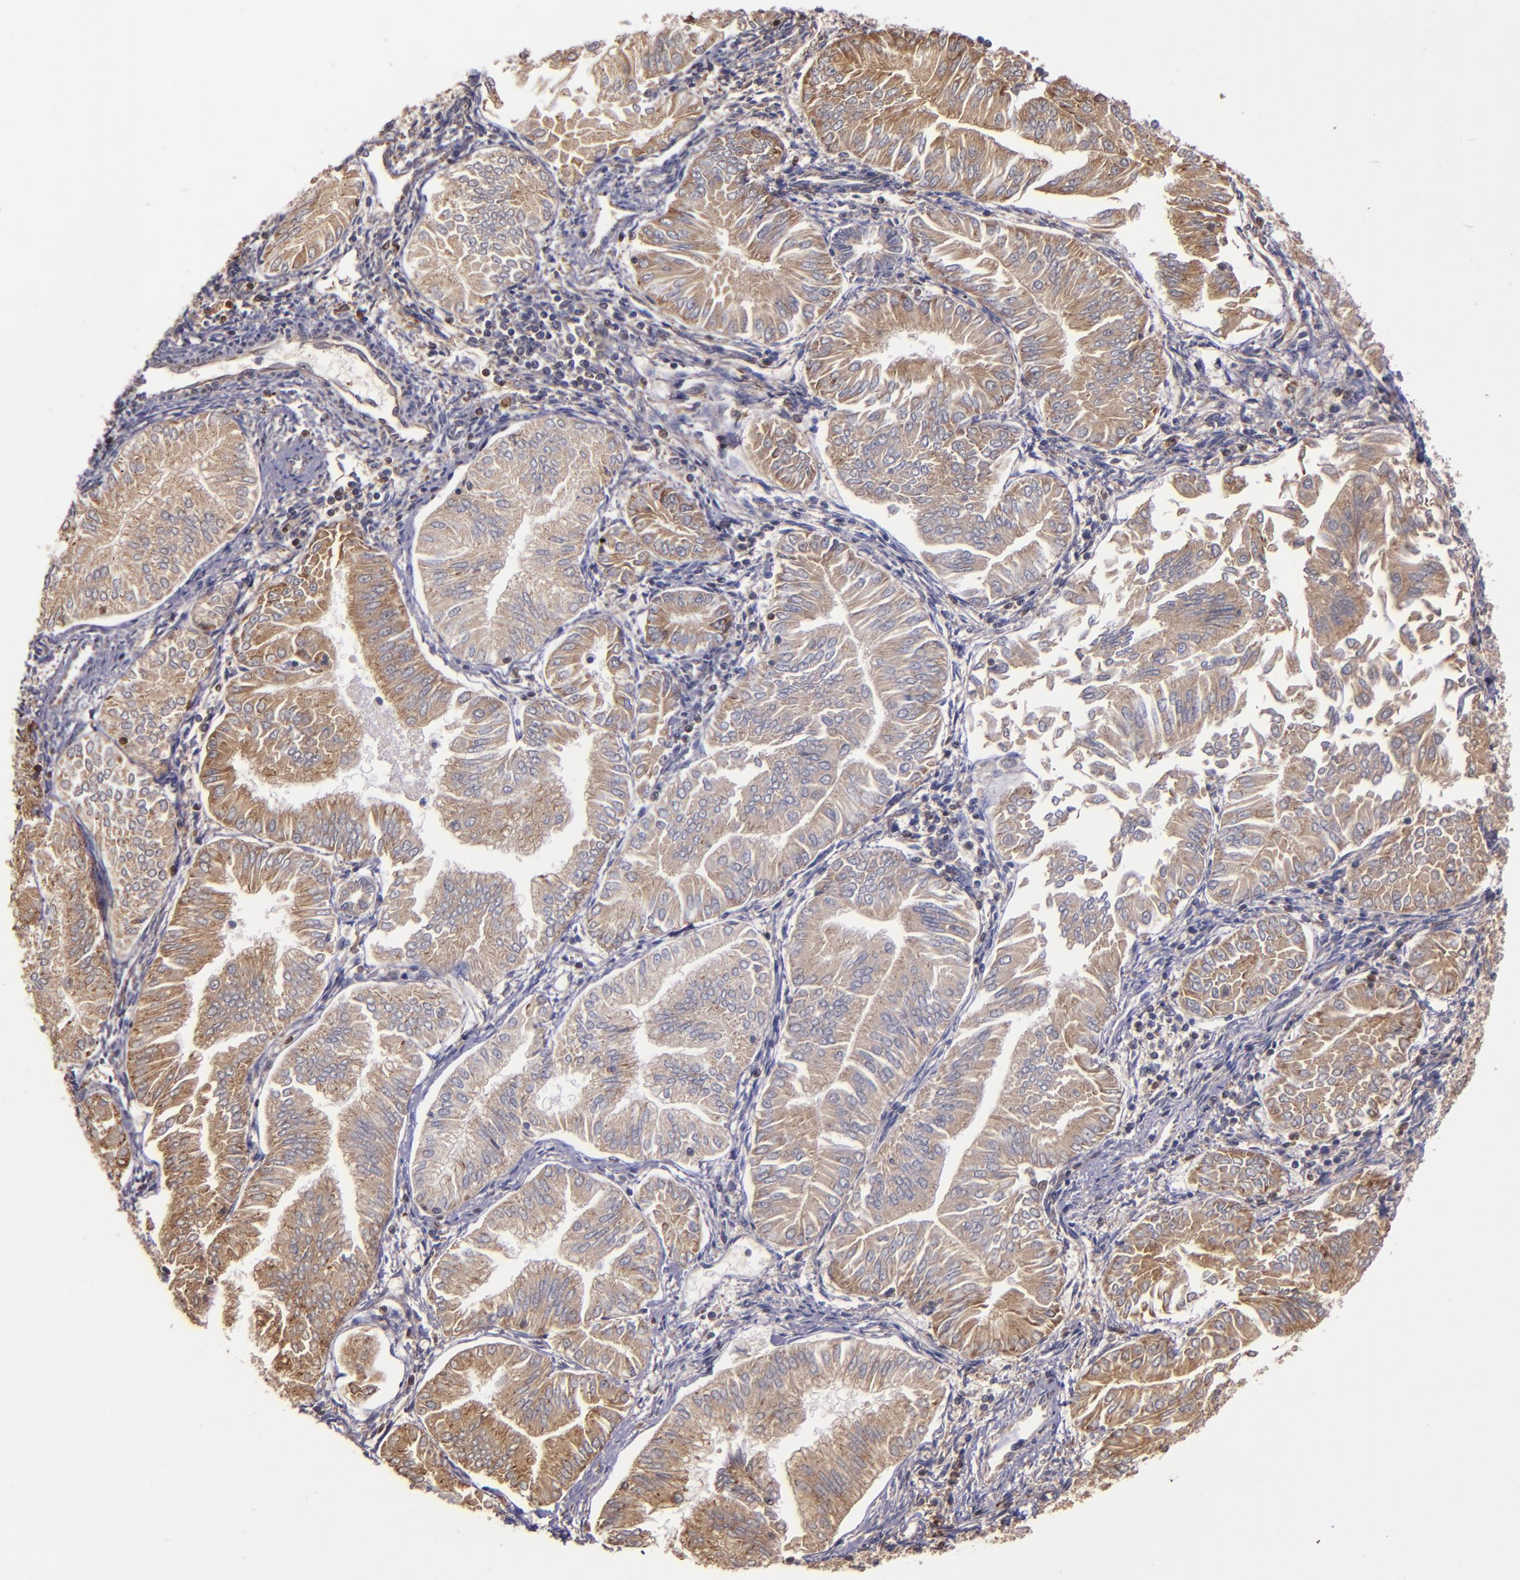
{"staining": {"intensity": "moderate", "quantity": ">75%", "location": "cytoplasmic/membranous"}, "tissue": "endometrial cancer", "cell_type": "Tumor cells", "image_type": "cancer", "snomed": [{"axis": "morphology", "description": "Adenocarcinoma, NOS"}, {"axis": "topography", "description": "Endometrium"}], "caption": "Tumor cells exhibit medium levels of moderate cytoplasmic/membranous positivity in about >75% of cells in human endometrial cancer.", "gene": "EIF4ENIF1", "patient": {"sex": "female", "age": 53}}